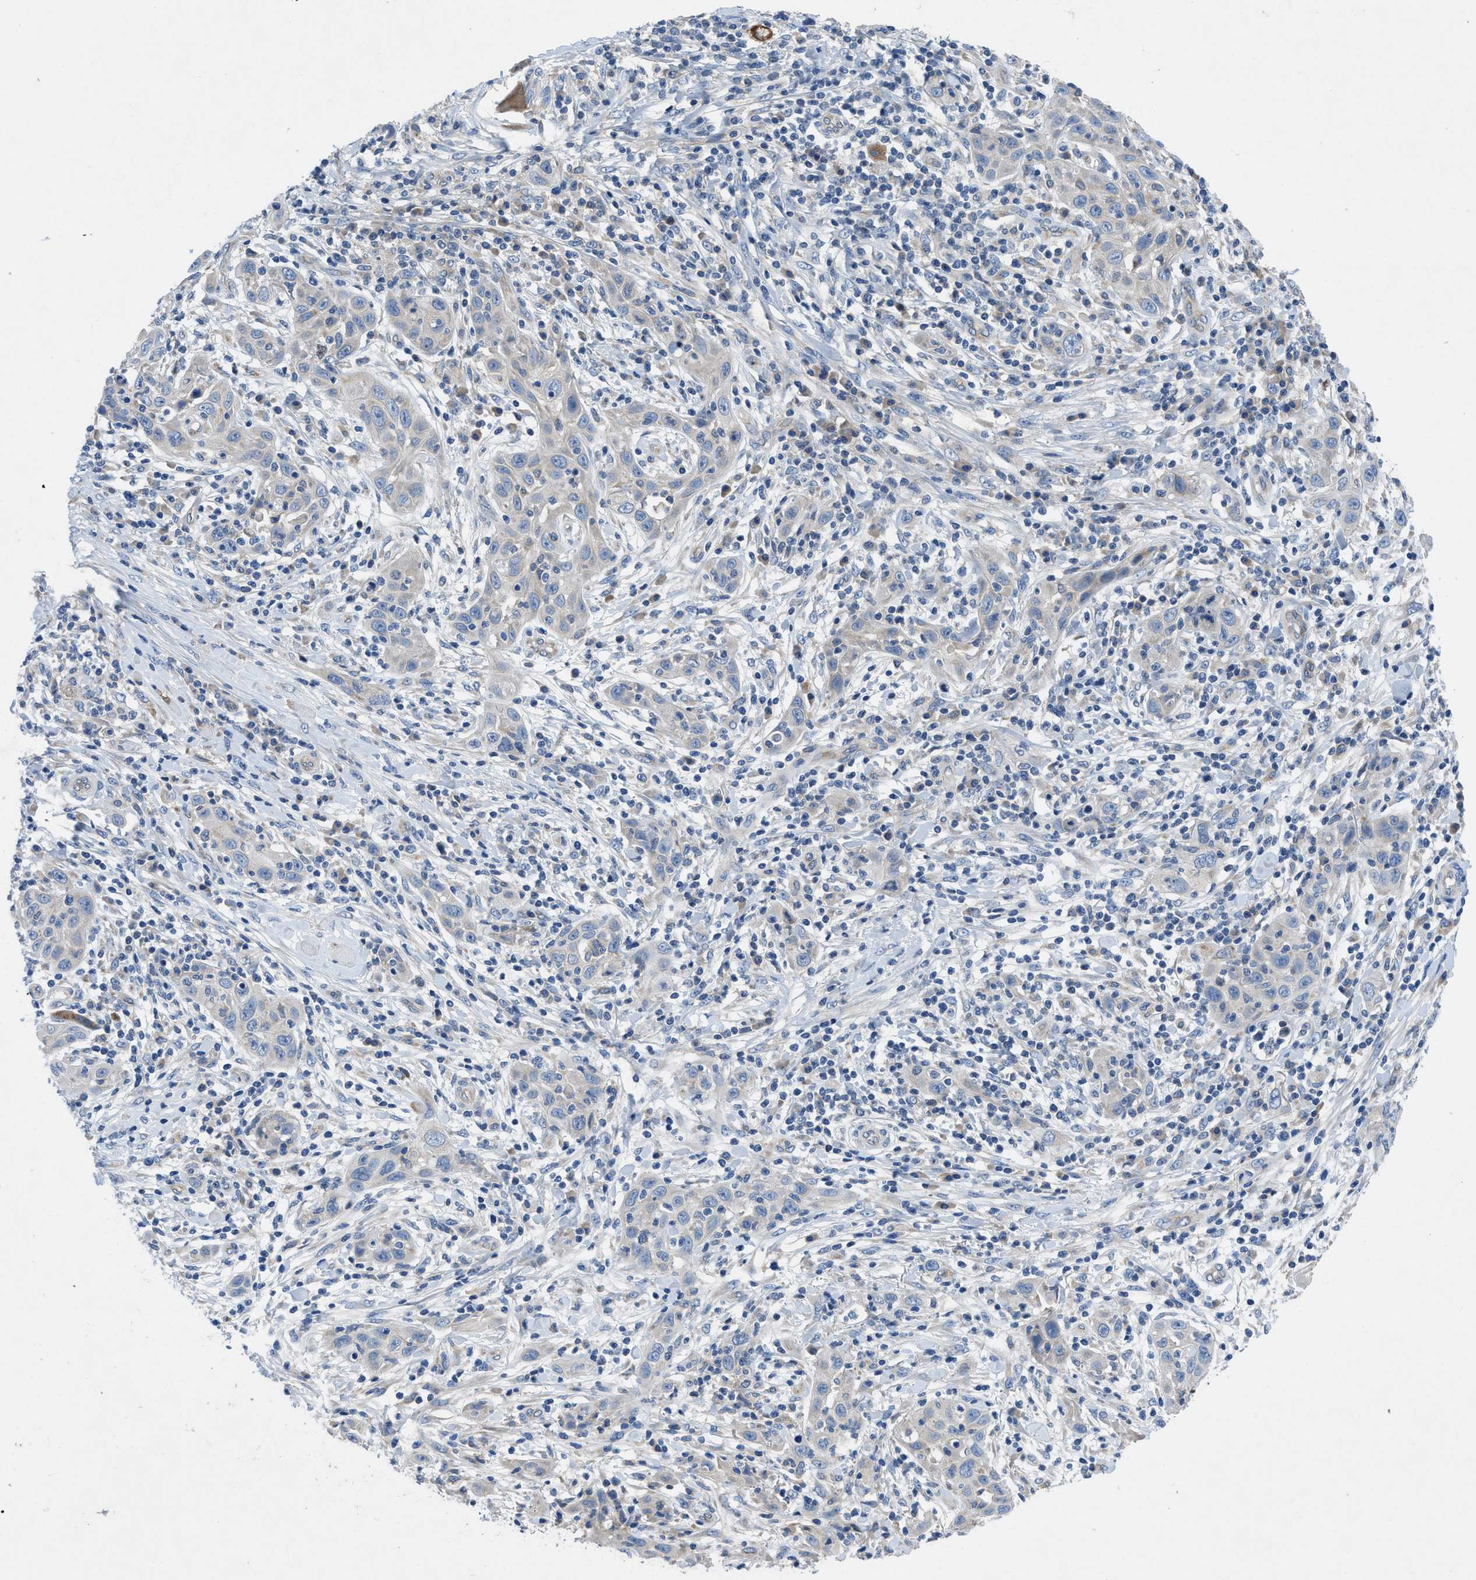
{"staining": {"intensity": "negative", "quantity": "none", "location": "none"}, "tissue": "skin cancer", "cell_type": "Tumor cells", "image_type": "cancer", "snomed": [{"axis": "morphology", "description": "Squamous cell carcinoma, NOS"}, {"axis": "topography", "description": "Skin"}], "caption": "The micrograph exhibits no significant expression in tumor cells of squamous cell carcinoma (skin).", "gene": "PGR", "patient": {"sex": "female", "age": 88}}